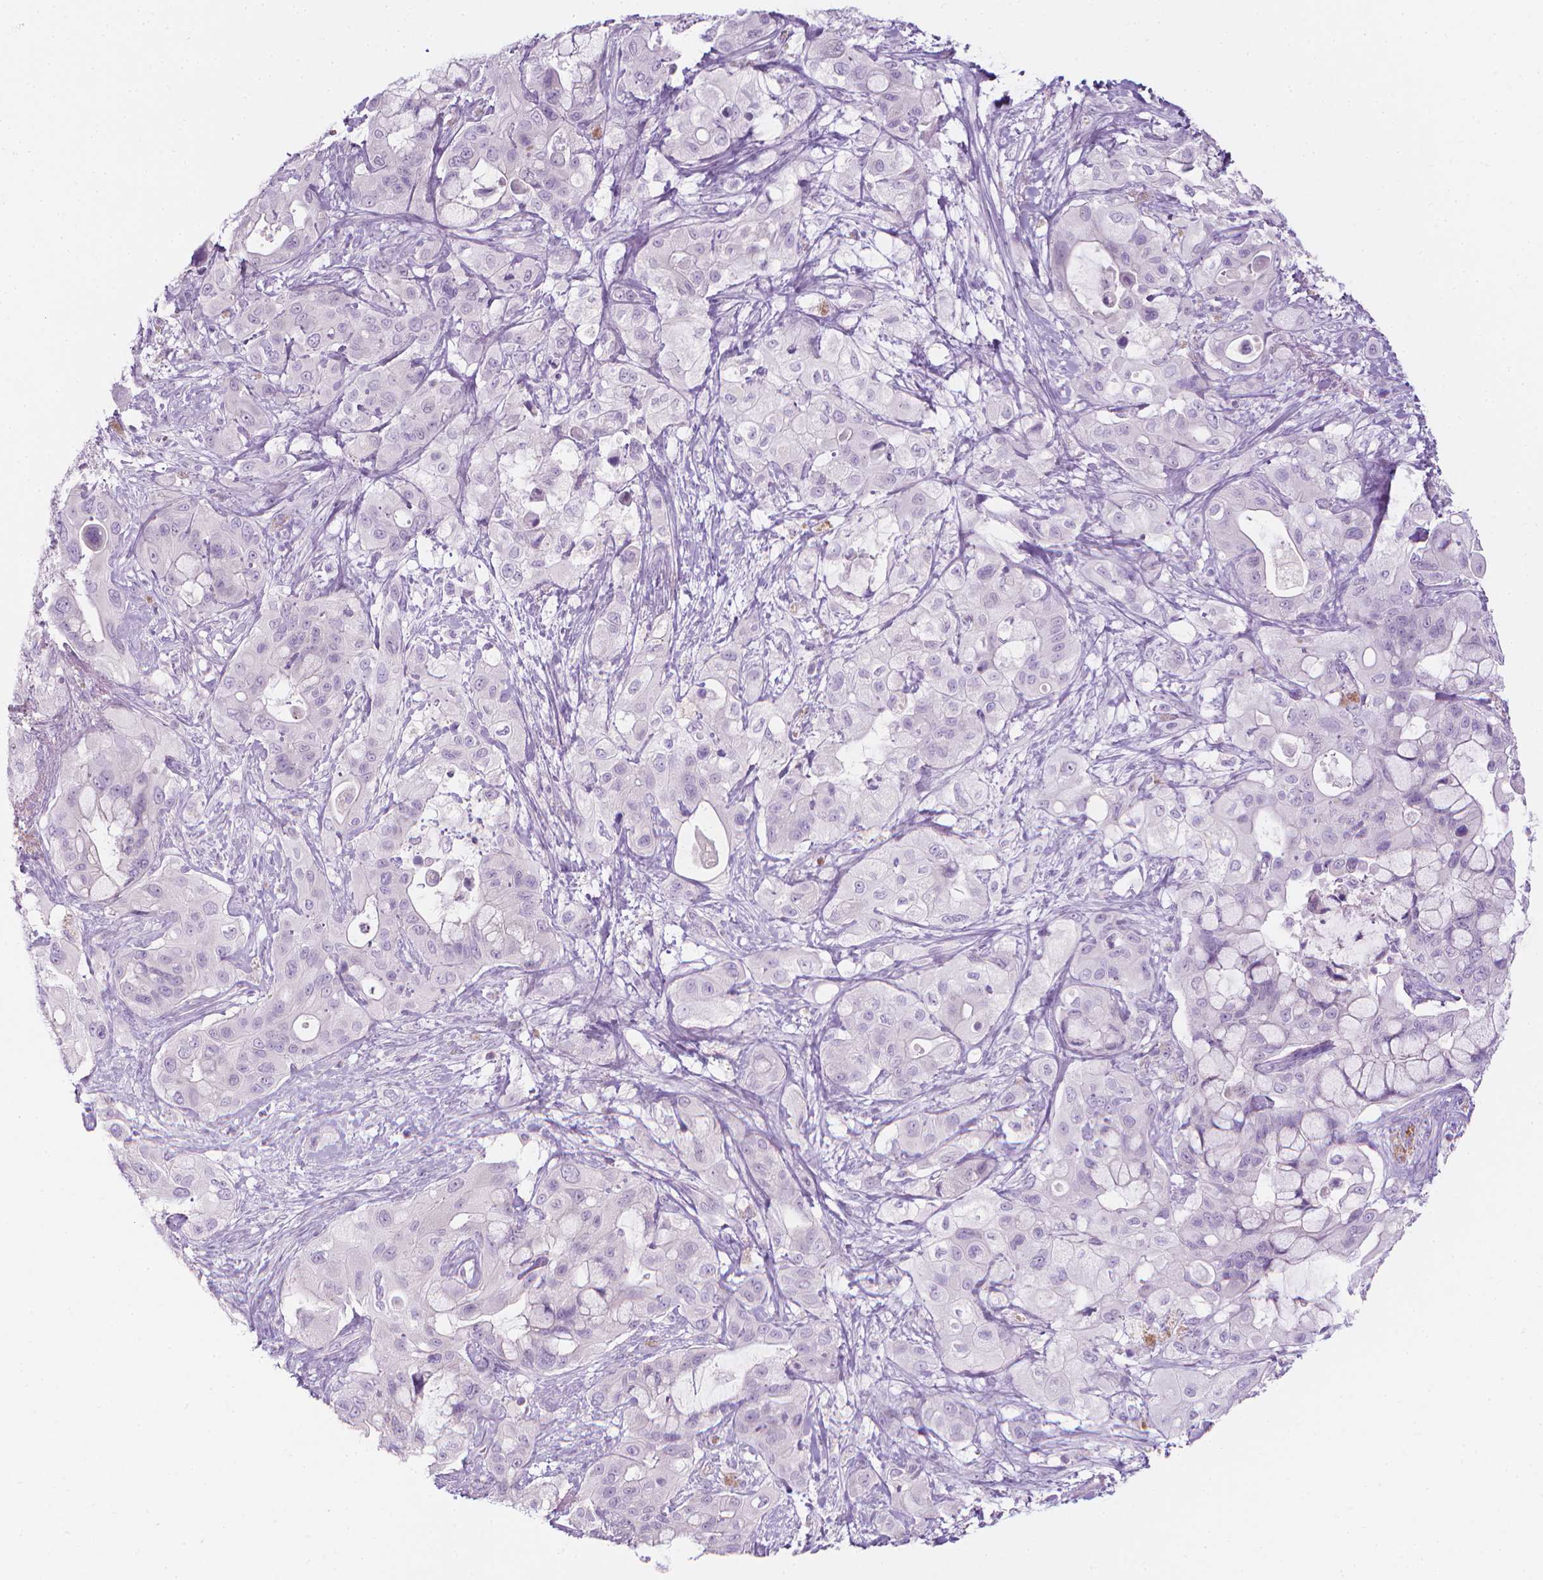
{"staining": {"intensity": "negative", "quantity": "none", "location": "none"}, "tissue": "pancreatic cancer", "cell_type": "Tumor cells", "image_type": "cancer", "snomed": [{"axis": "morphology", "description": "Adenocarcinoma, NOS"}, {"axis": "topography", "description": "Pancreas"}], "caption": "The IHC micrograph has no significant staining in tumor cells of pancreatic cancer (adenocarcinoma) tissue.", "gene": "DCAF8L1", "patient": {"sex": "male", "age": 71}}